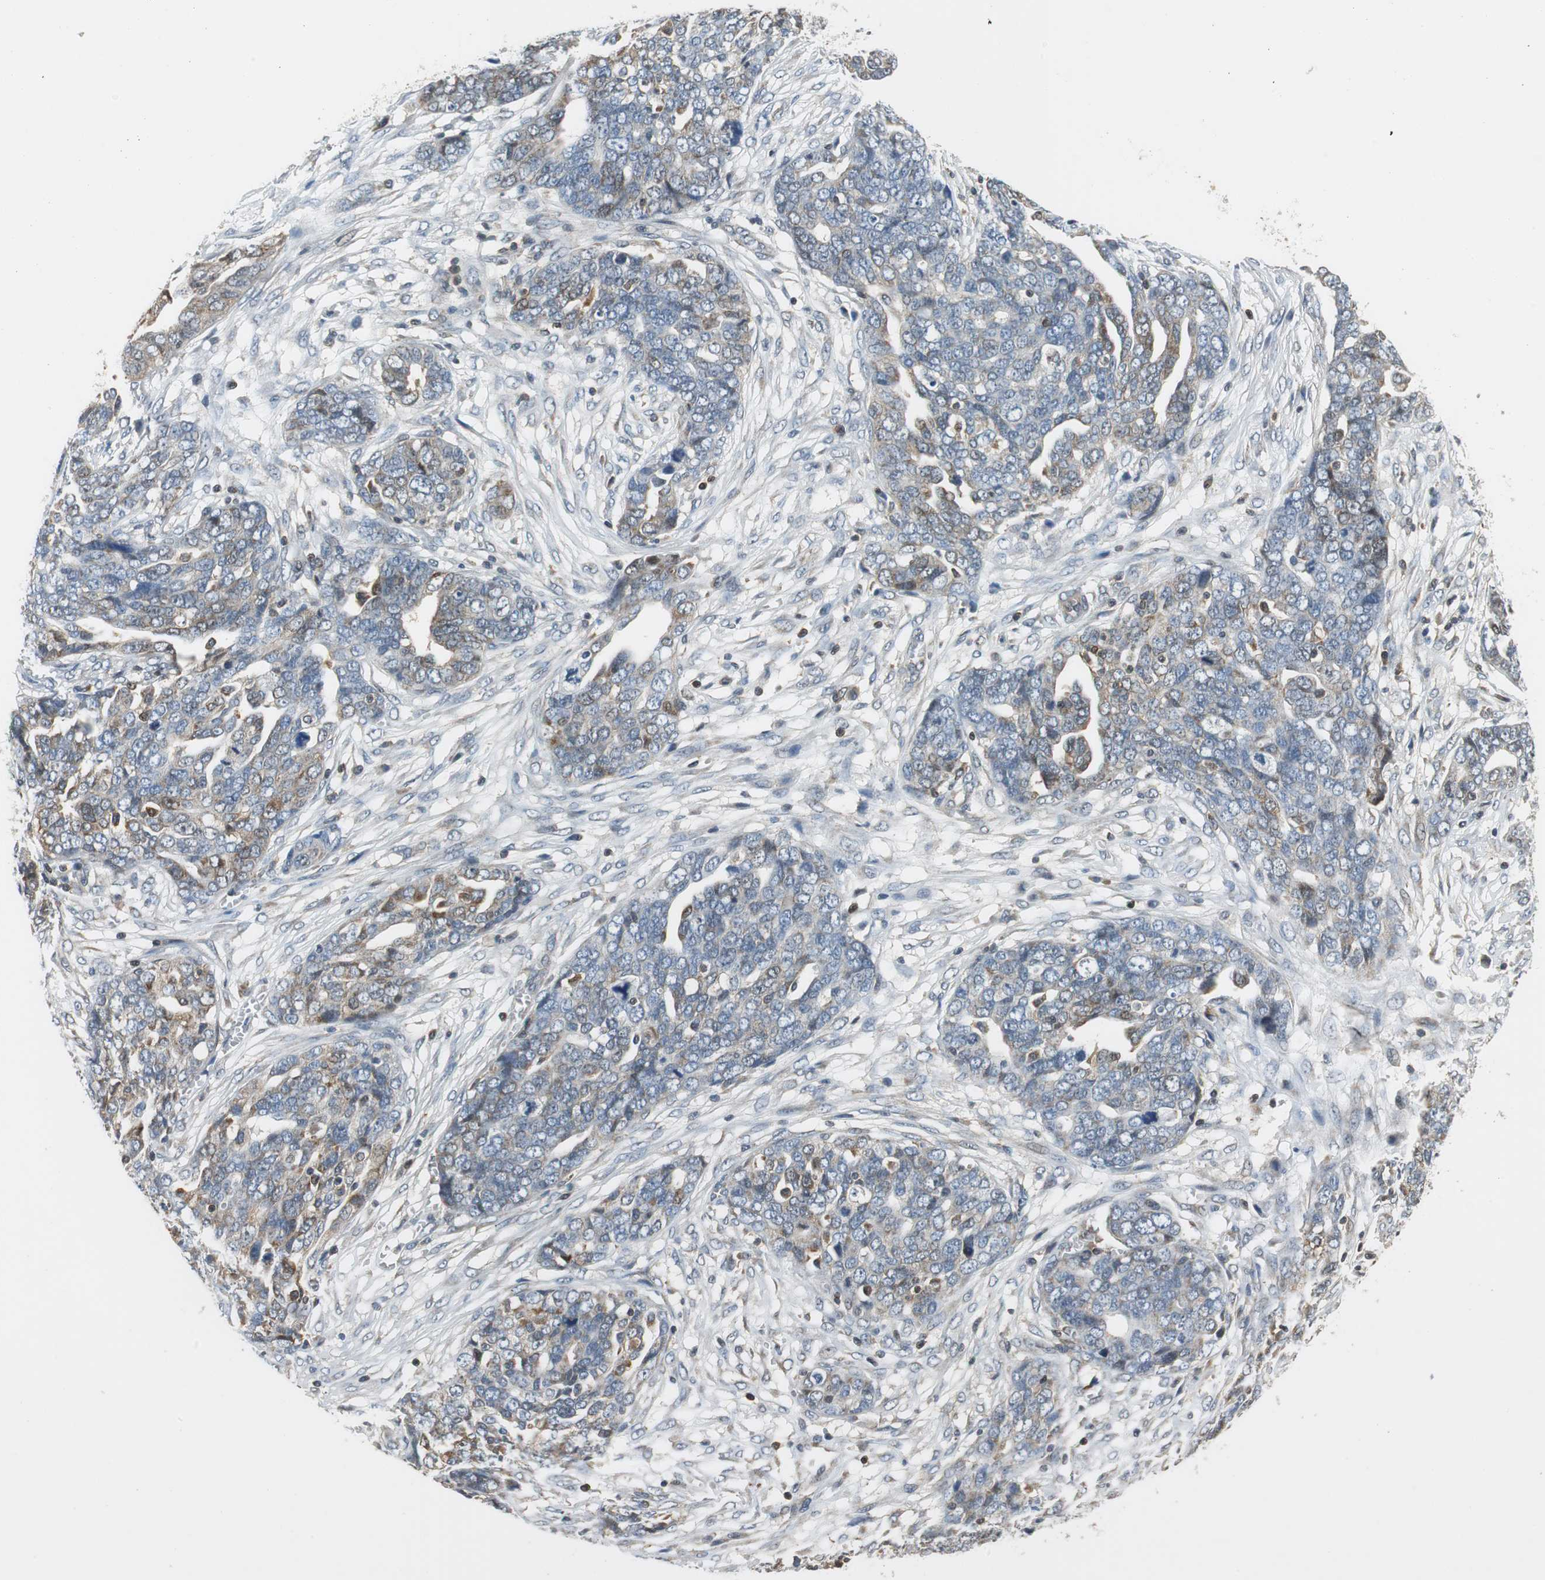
{"staining": {"intensity": "weak", "quantity": "25%-75%", "location": "cytoplasmic/membranous"}, "tissue": "ovarian cancer", "cell_type": "Tumor cells", "image_type": "cancer", "snomed": [{"axis": "morphology", "description": "Normal tissue, NOS"}, {"axis": "morphology", "description": "Cystadenocarcinoma, serous, NOS"}, {"axis": "topography", "description": "Fallopian tube"}, {"axis": "topography", "description": "Ovary"}], "caption": "Approximately 25%-75% of tumor cells in human serous cystadenocarcinoma (ovarian) display weak cytoplasmic/membranous protein positivity as visualized by brown immunohistochemical staining.", "gene": "GSDMD", "patient": {"sex": "female", "age": 56}}